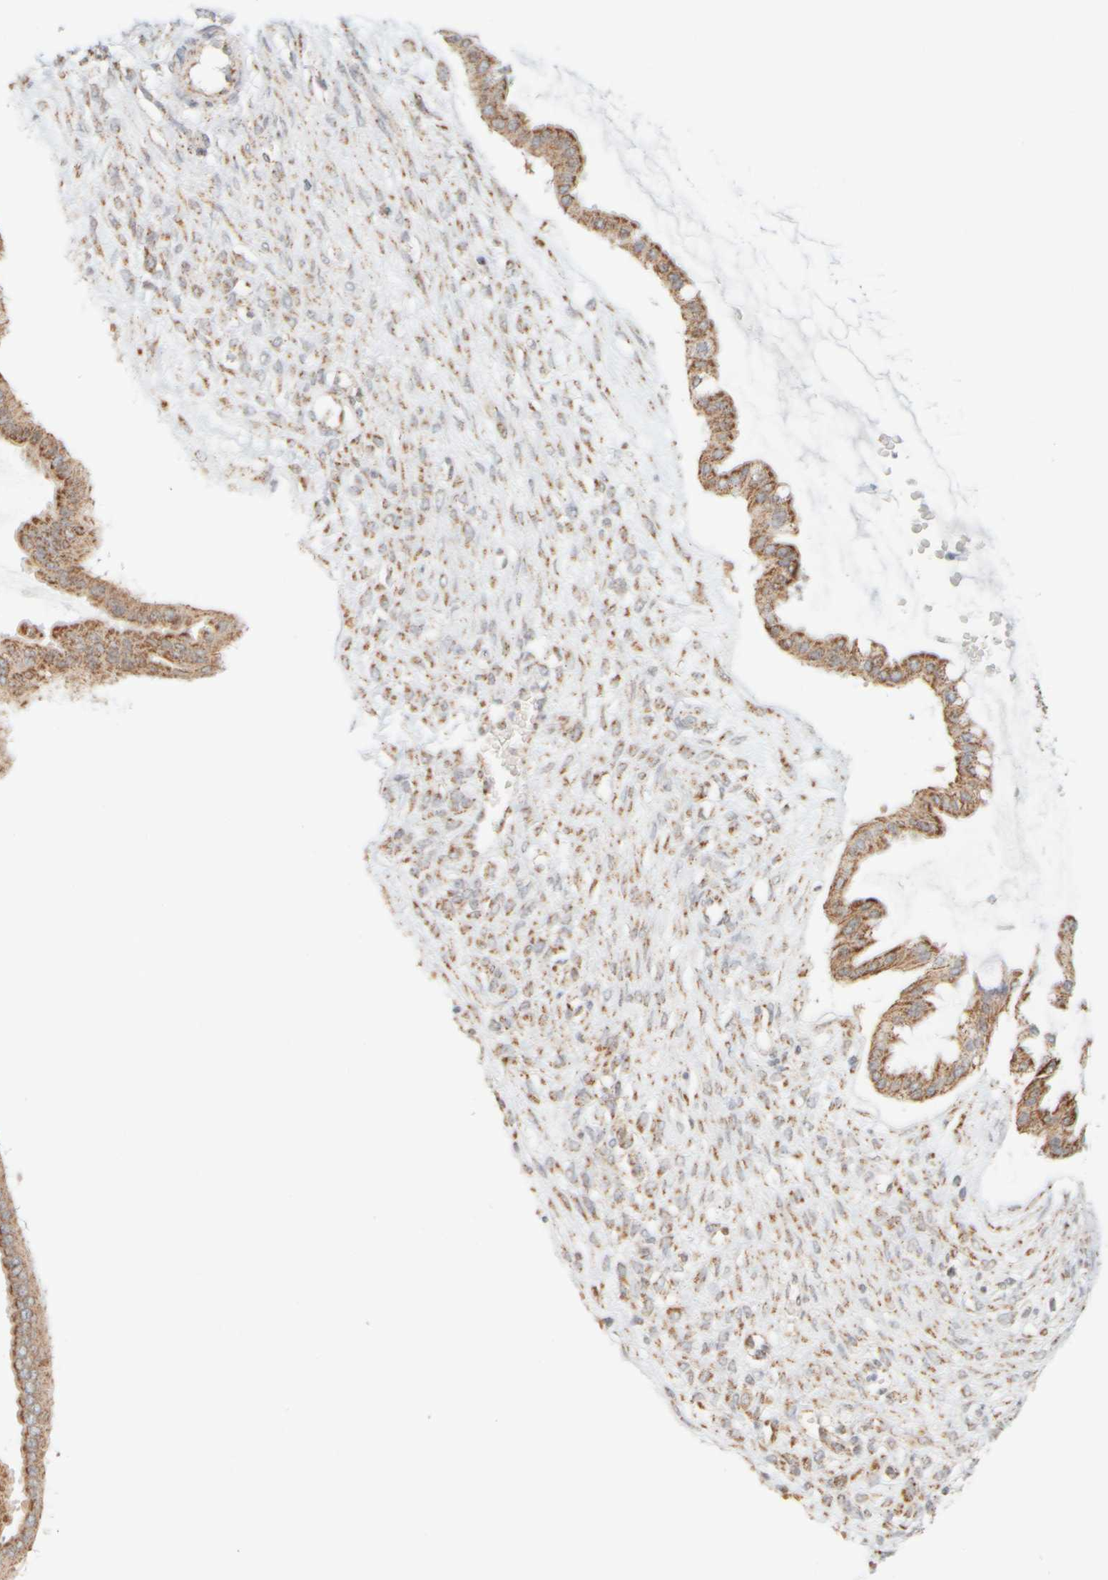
{"staining": {"intensity": "moderate", "quantity": ">75%", "location": "cytoplasmic/membranous"}, "tissue": "ovarian cancer", "cell_type": "Tumor cells", "image_type": "cancer", "snomed": [{"axis": "morphology", "description": "Cystadenocarcinoma, mucinous, NOS"}, {"axis": "topography", "description": "Ovary"}], "caption": "High-power microscopy captured an IHC image of ovarian mucinous cystadenocarcinoma, revealing moderate cytoplasmic/membranous staining in about >75% of tumor cells.", "gene": "PPM1K", "patient": {"sex": "female", "age": 73}}